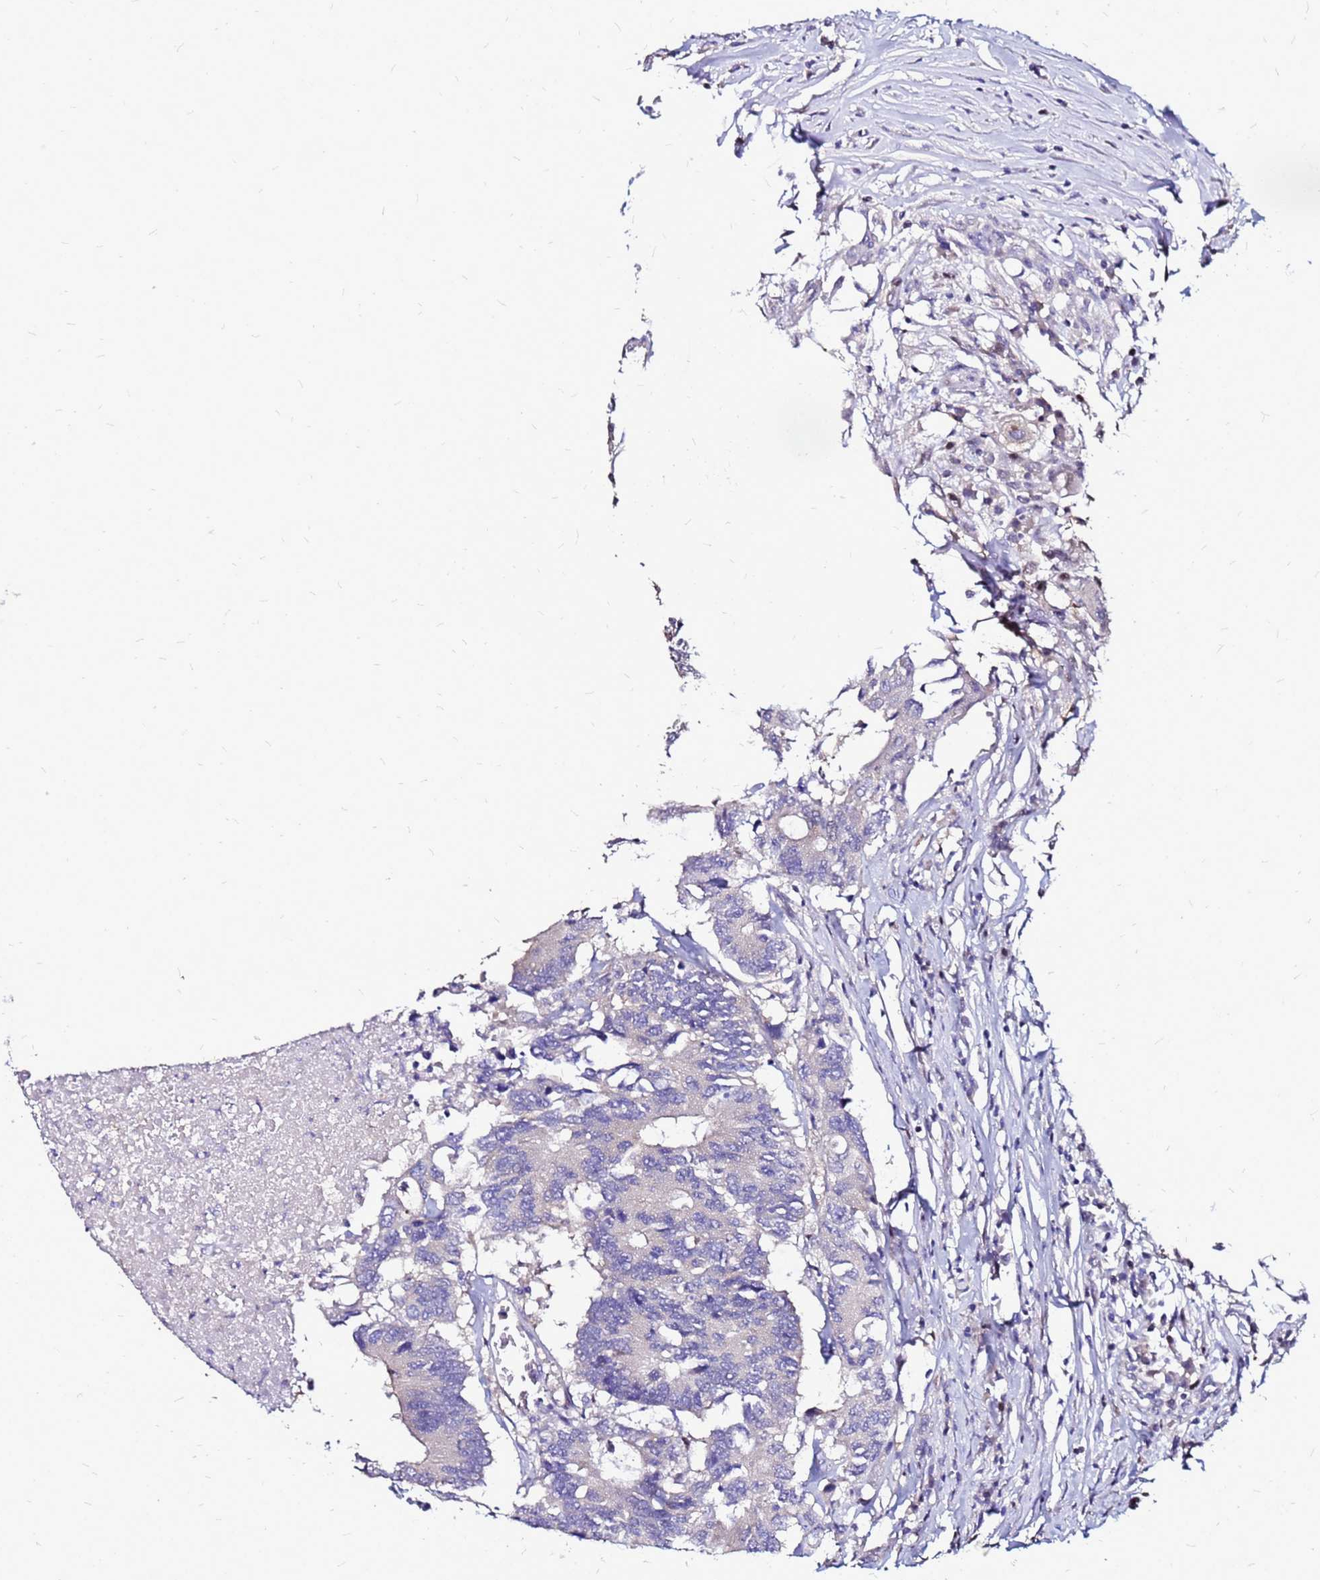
{"staining": {"intensity": "negative", "quantity": "none", "location": "none"}, "tissue": "colorectal cancer", "cell_type": "Tumor cells", "image_type": "cancer", "snomed": [{"axis": "morphology", "description": "Adenocarcinoma, NOS"}, {"axis": "topography", "description": "Colon"}], "caption": "IHC of colorectal cancer displays no expression in tumor cells.", "gene": "ARHGEF5", "patient": {"sex": "male", "age": 71}}